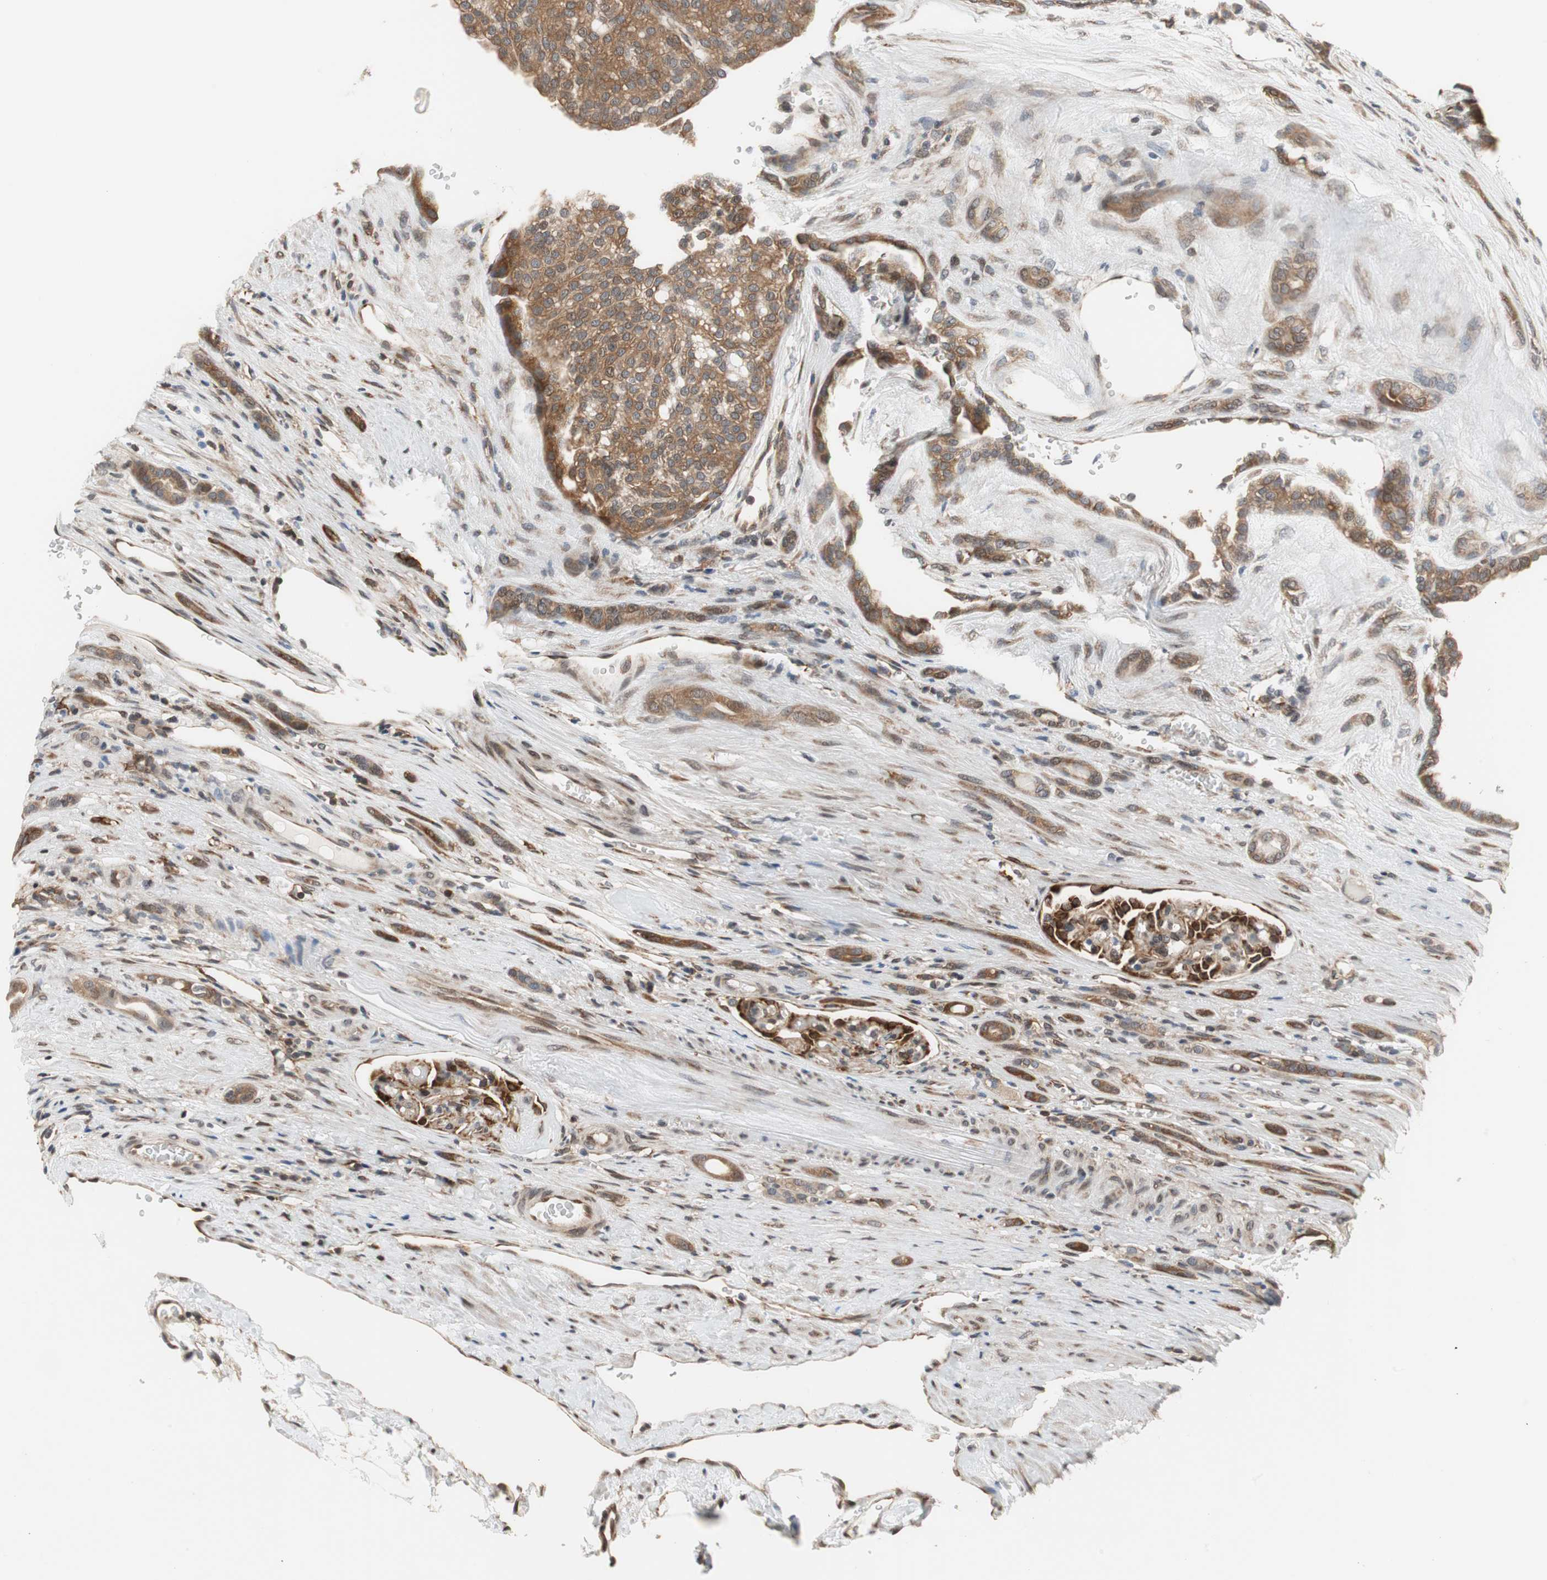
{"staining": {"intensity": "moderate", "quantity": ">75%", "location": "cytoplasmic/membranous"}, "tissue": "renal cancer", "cell_type": "Tumor cells", "image_type": "cancer", "snomed": [{"axis": "morphology", "description": "Adenocarcinoma, NOS"}, {"axis": "topography", "description": "Kidney"}], "caption": "Immunohistochemical staining of human renal cancer exhibits moderate cytoplasmic/membranous protein expression in about >75% of tumor cells.", "gene": "ZNF512B", "patient": {"sex": "male", "age": 63}}